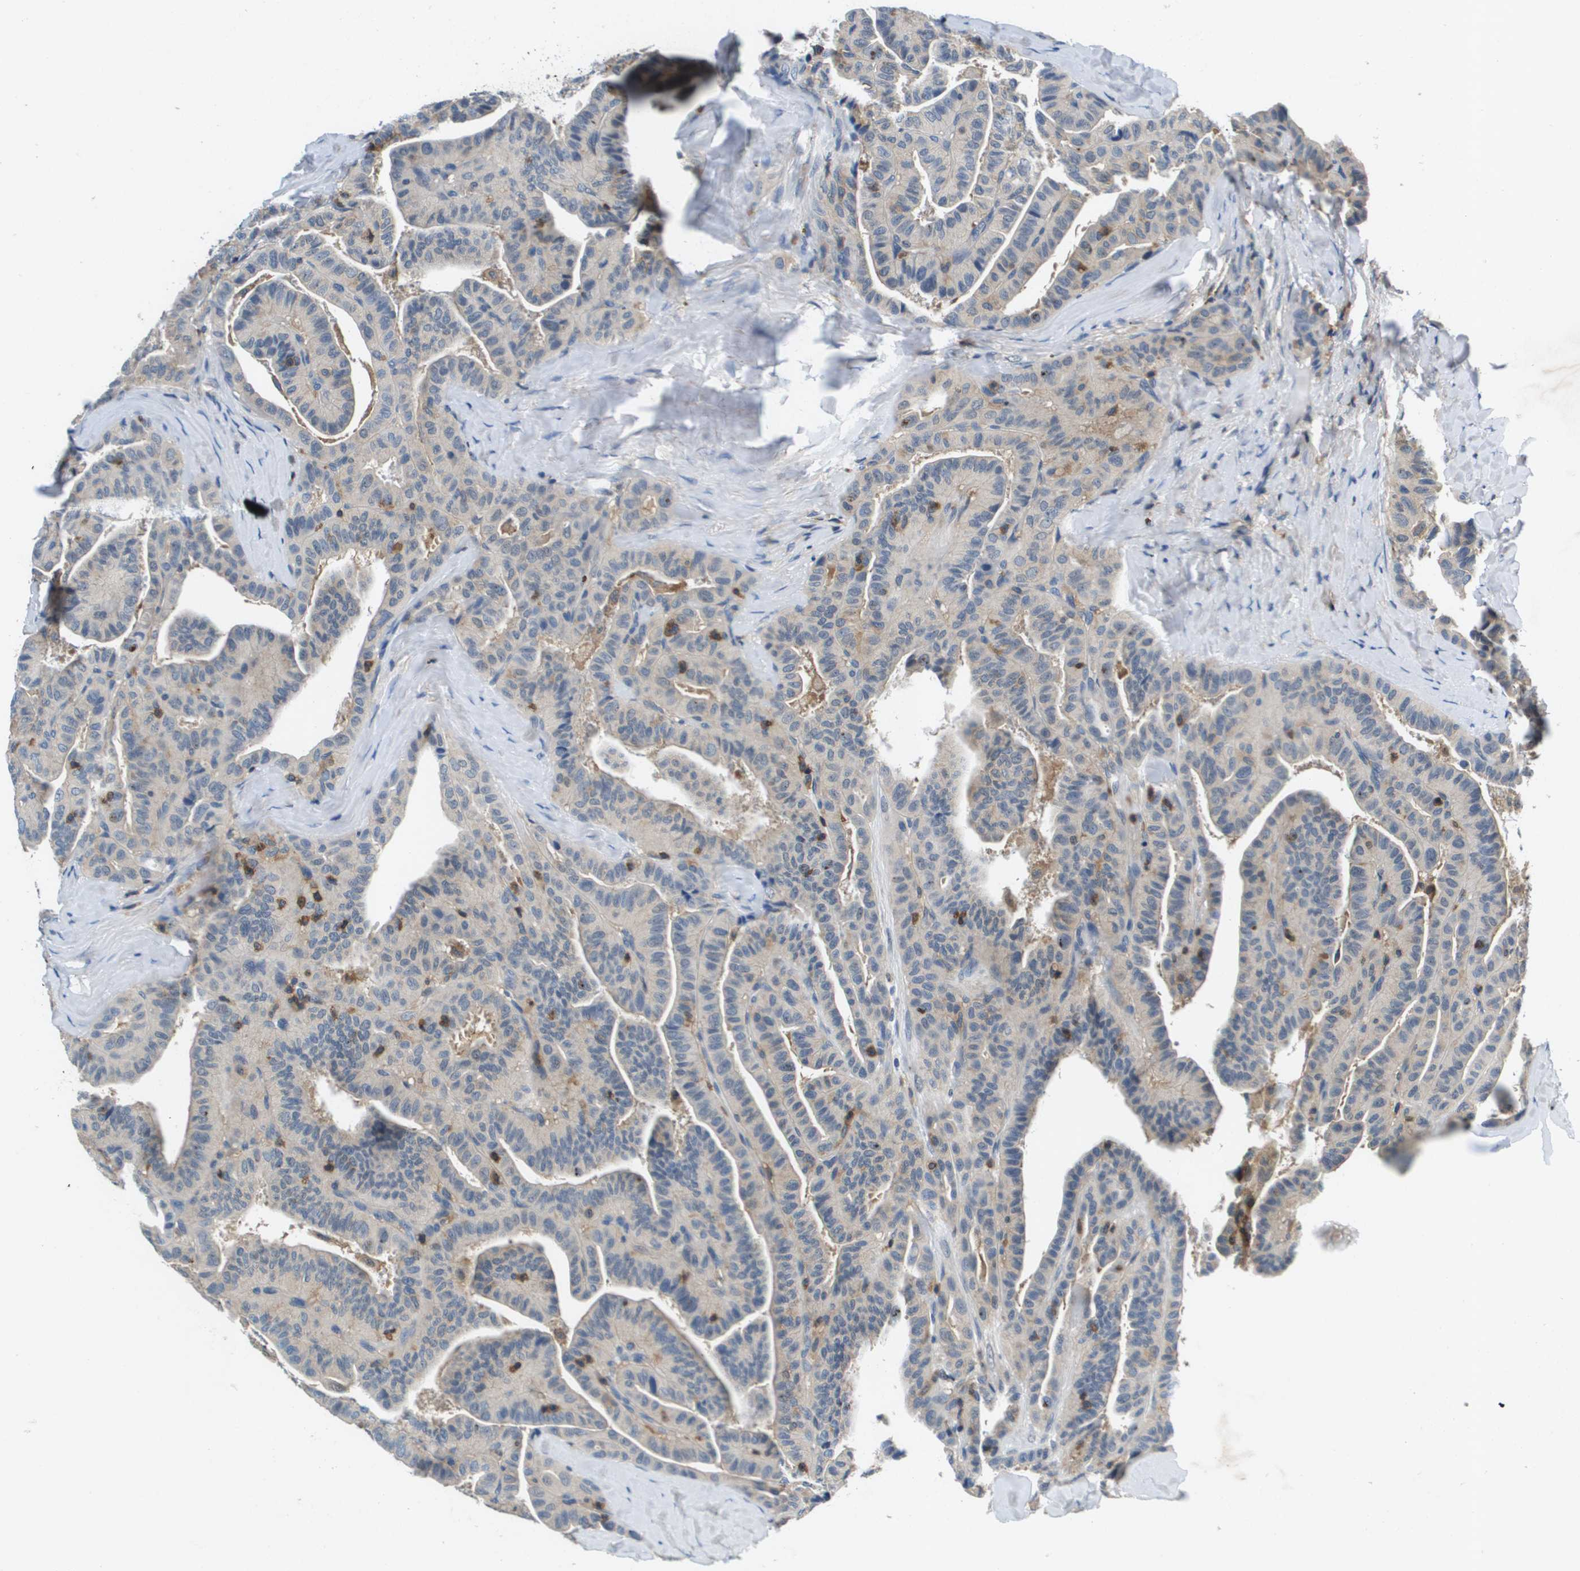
{"staining": {"intensity": "weak", "quantity": "<25%", "location": "cytoplasmic/membranous"}, "tissue": "thyroid cancer", "cell_type": "Tumor cells", "image_type": "cancer", "snomed": [{"axis": "morphology", "description": "Papillary adenocarcinoma, NOS"}, {"axis": "topography", "description": "Thyroid gland"}], "caption": "An image of thyroid cancer (papillary adenocarcinoma) stained for a protein demonstrates no brown staining in tumor cells.", "gene": "KCNQ5", "patient": {"sex": "male", "age": 77}}